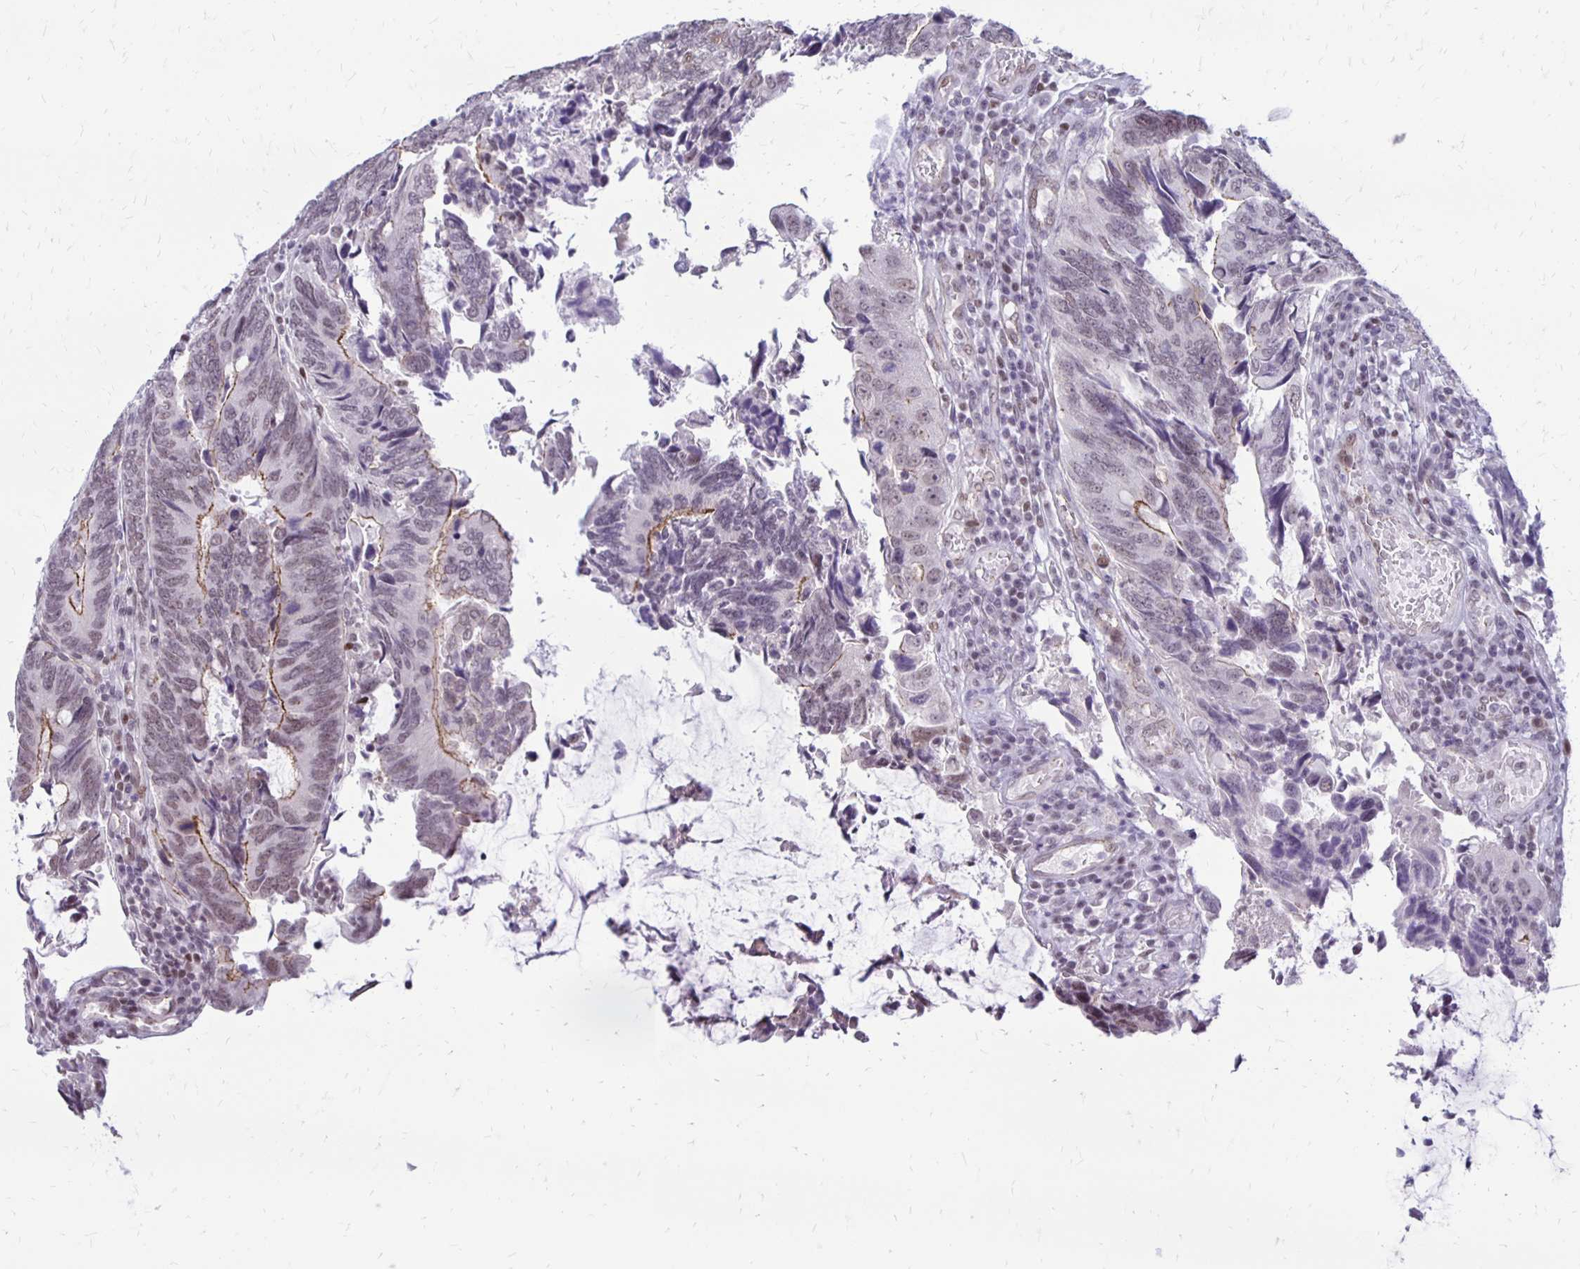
{"staining": {"intensity": "moderate", "quantity": "<25%", "location": "cytoplasmic/membranous,nuclear"}, "tissue": "colorectal cancer", "cell_type": "Tumor cells", "image_type": "cancer", "snomed": [{"axis": "morphology", "description": "Adenocarcinoma, NOS"}, {"axis": "topography", "description": "Colon"}], "caption": "Protein expression analysis of colorectal adenocarcinoma reveals moderate cytoplasmic/membranous and nuclear positivity in approximately <25% of tumor cells.", "gene": "DDB2", "patient": {"sex": "male", "age": 87}}